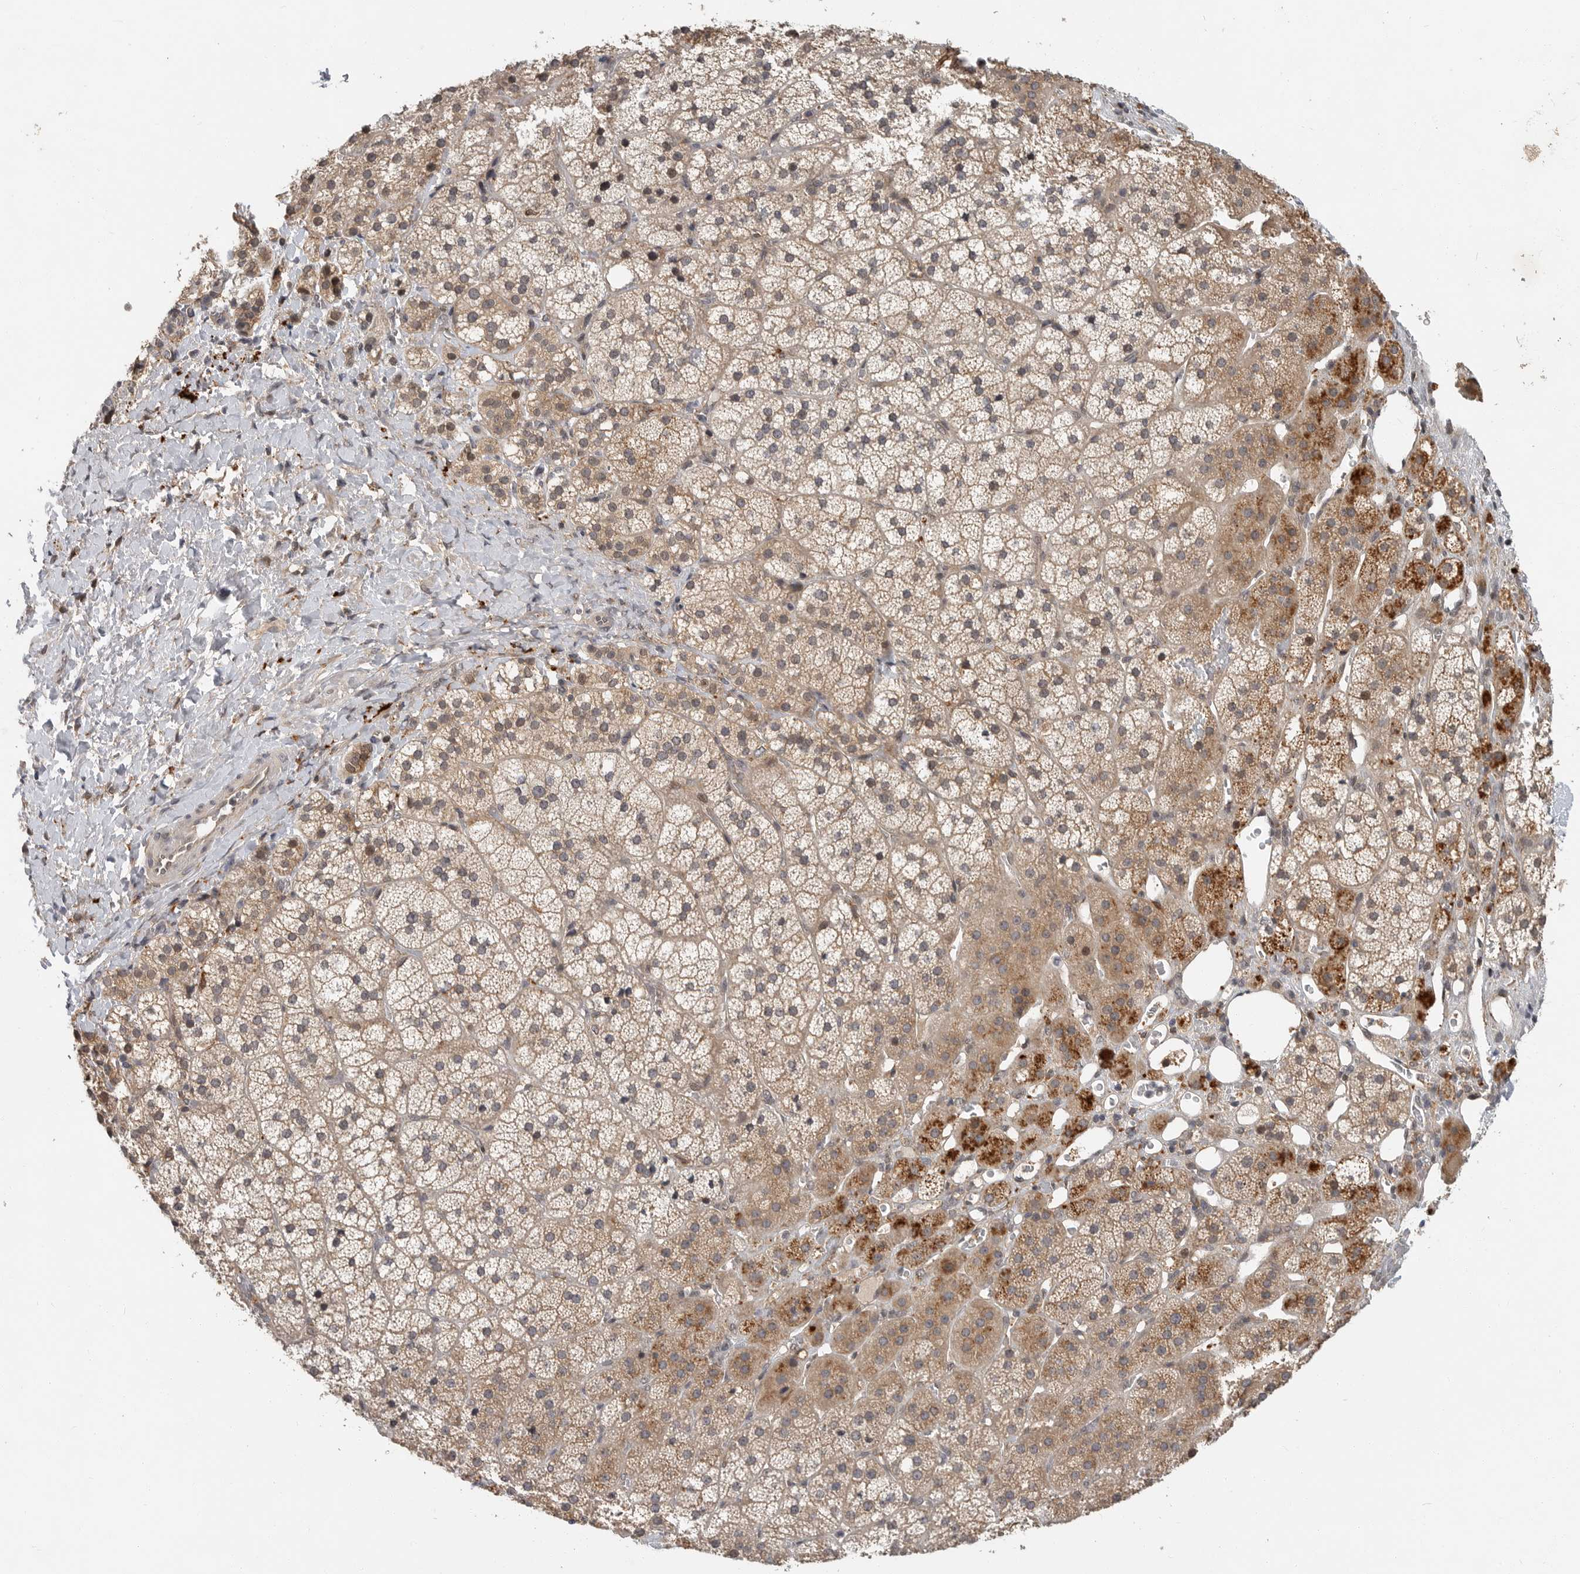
{"staining": {"intensity": "moderate", "quantity": ">75%", "location": "cytoplasmic/membranous"}, "tissue": "adrenal gland", "cell_type": "Glandular cells", "image_type": "normal", "snomed": [{"axis": "morphology", "description": "Normal tissue, NOS"}, {"axis": "topography", "description": "Adrenal gland"}], "caption": "Immunohistochemical staining of unremarkable human adrenal gland demonstrates >75% levels of moderate cytoplasmic/membranous protein staining in approximately >75% of glandular cells. (brown staining indicates protein expression, while blue staining denotes nuclei).", "gene": "OSBPL9", "patient": {"sex": "female", "age": 44}}